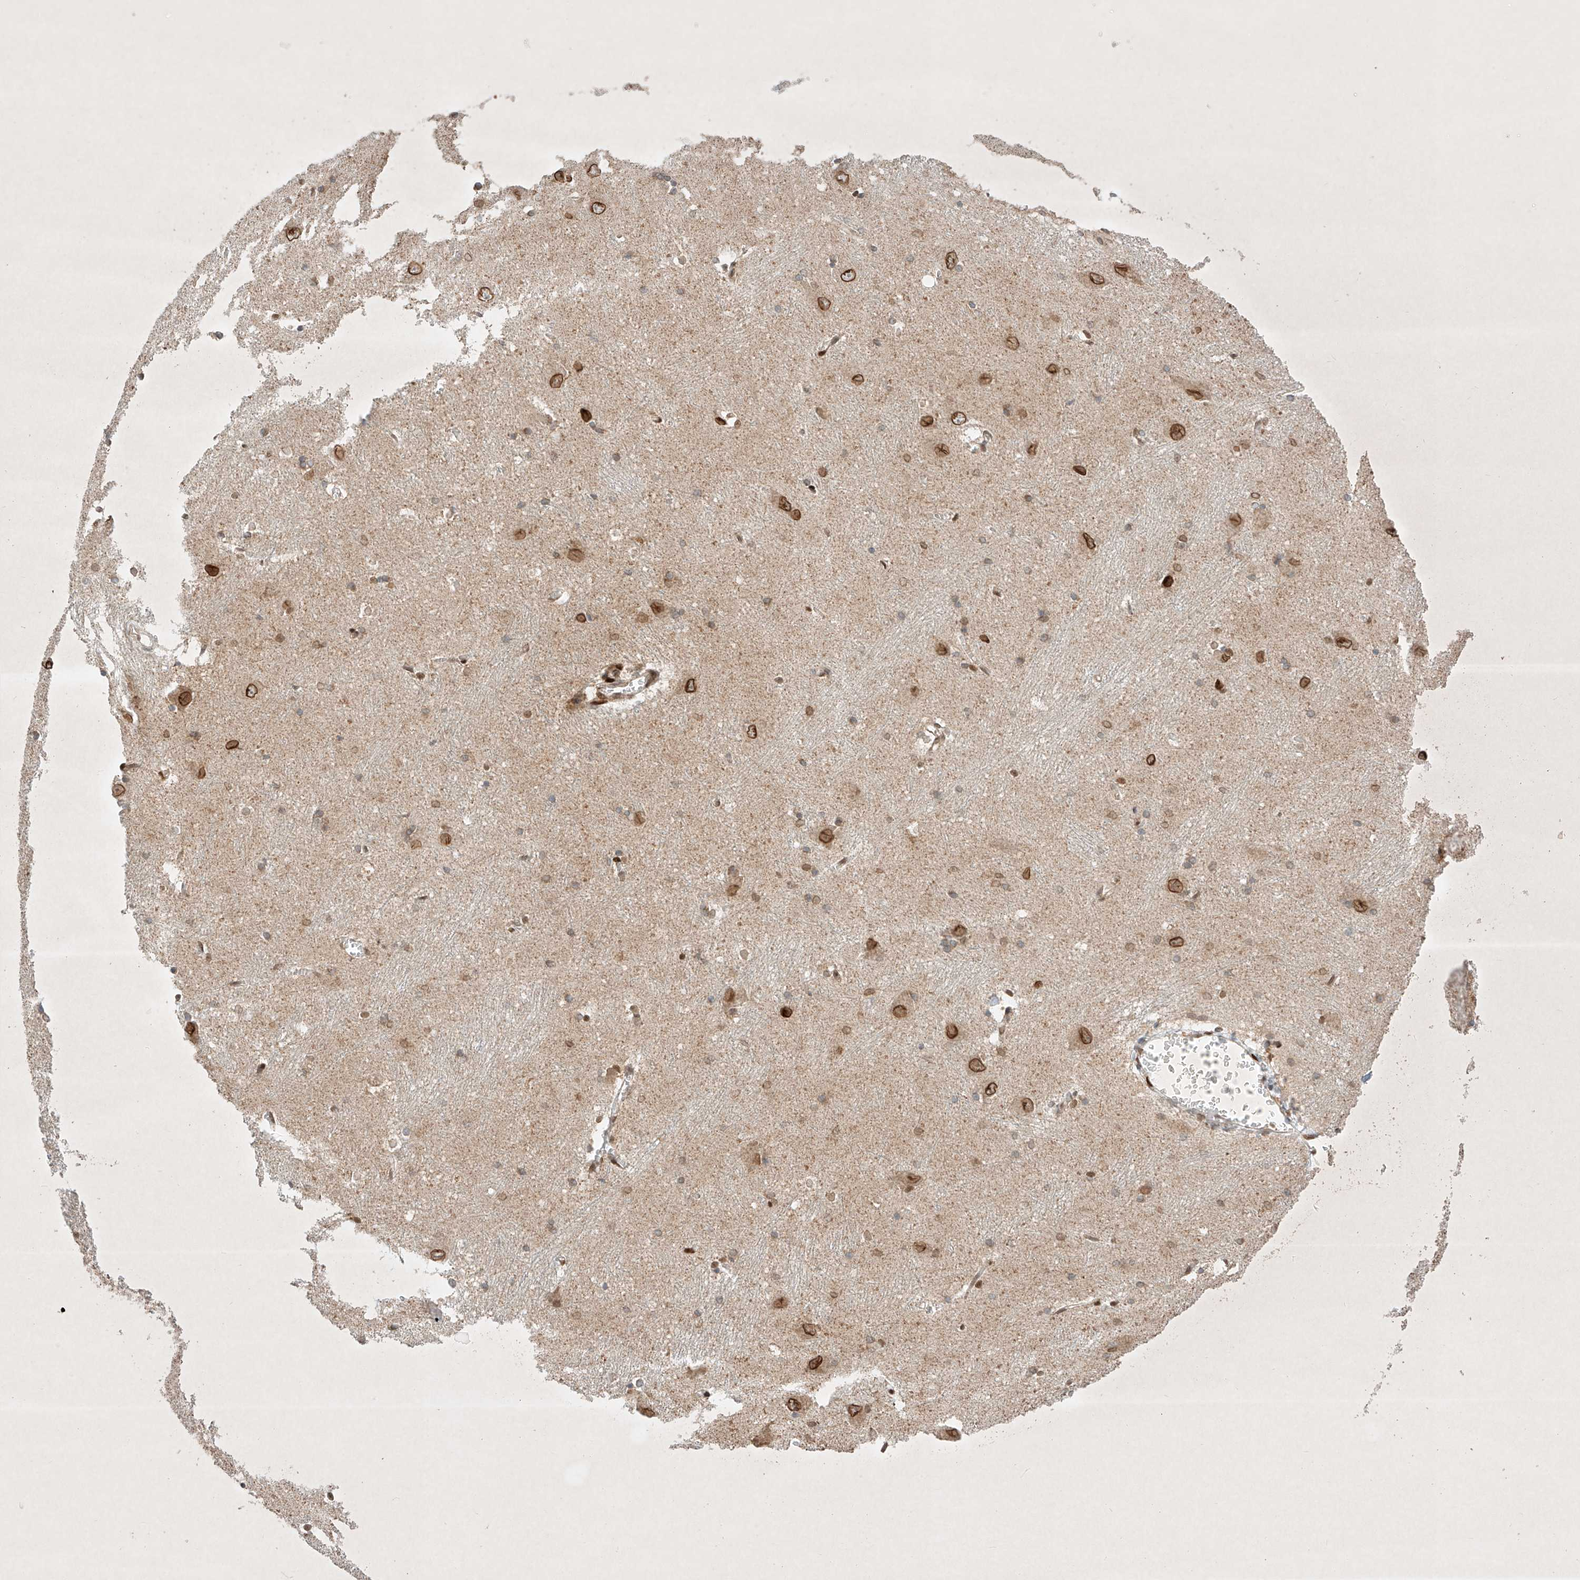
{"staining": {"intensity": "moderate", "quantity": "25%-75%", "location": "nuclear"}, "tissue": "caudate", "cell_type": "Glial cells", "image_type": "normal", "snomed": [{"axis": "morphology", "description": "Normal tissue, NOS"}, {"axis": "topography", "description": "Lateral ventricle wall"}], "caption": "Caudate stained with immunohistochemistry reveals moderate nuclear staining in about 25%-75% of glial cells. (Brightfield microscopy of DAB IHC at high magnification).", "gene": "EPG5", "patient": {"sex": "male", "age": 37}}